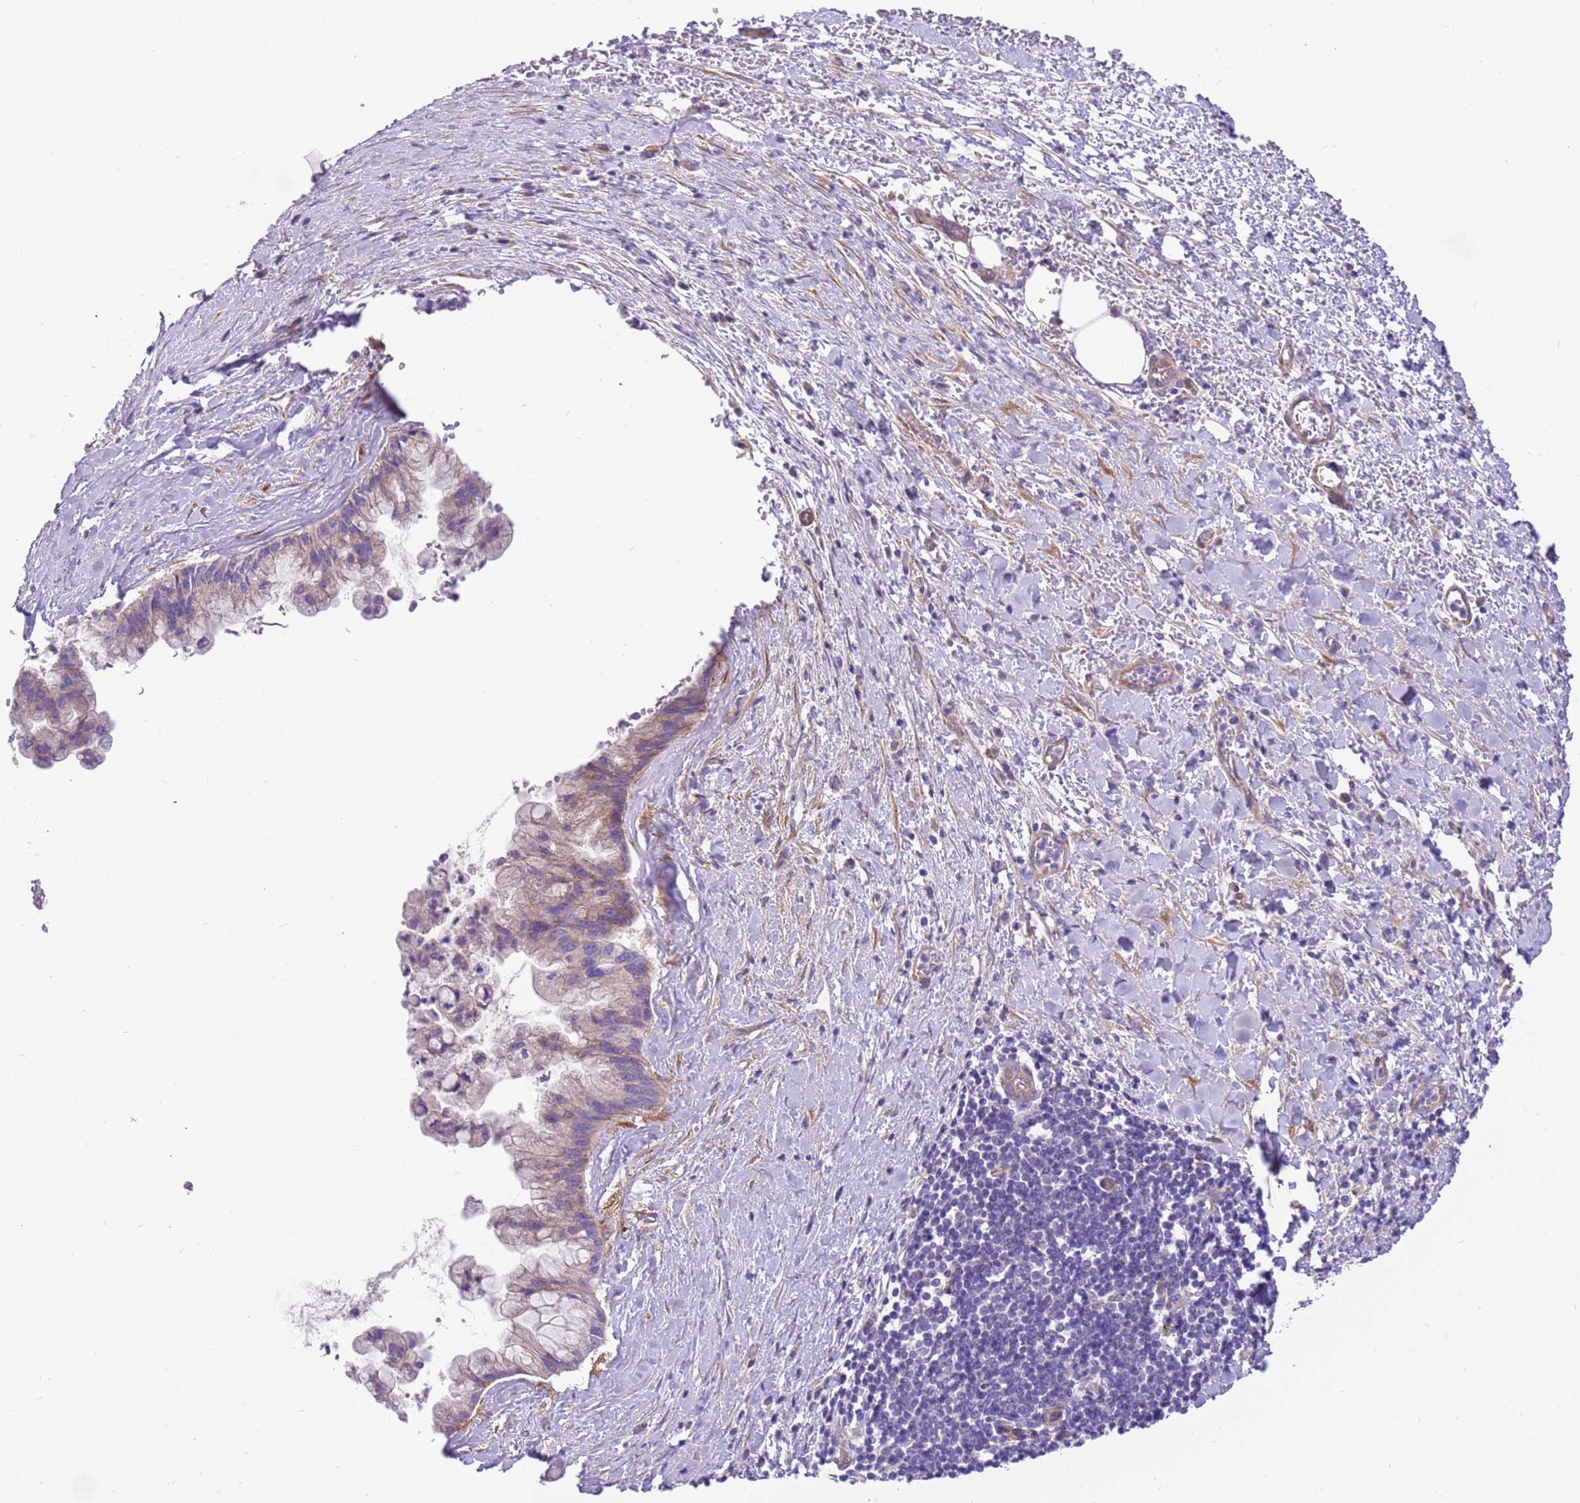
{"staining": {"intensity": "weak", "quantity": "25%-75%", "location": "cytoplasmic/membranous"}, "tissue": "pancreatic cancer", "cell_type": "Tumor cells", "image_type": "cancer", "snomed": [{"axis": "morphology", "description": "Adenocarcinoma, NOS"}, {"axis": "topography", "description": "Pancreas"}], "caption": "There is low levels of weak cytoplasmic/membranous expression in tumor cells of pancreatic adenocarcinoma, as demonstrated by immunohistochemical staining (brown color).", "gene": "SERINC3", "patient": {"sex": "male", "age": 73}}